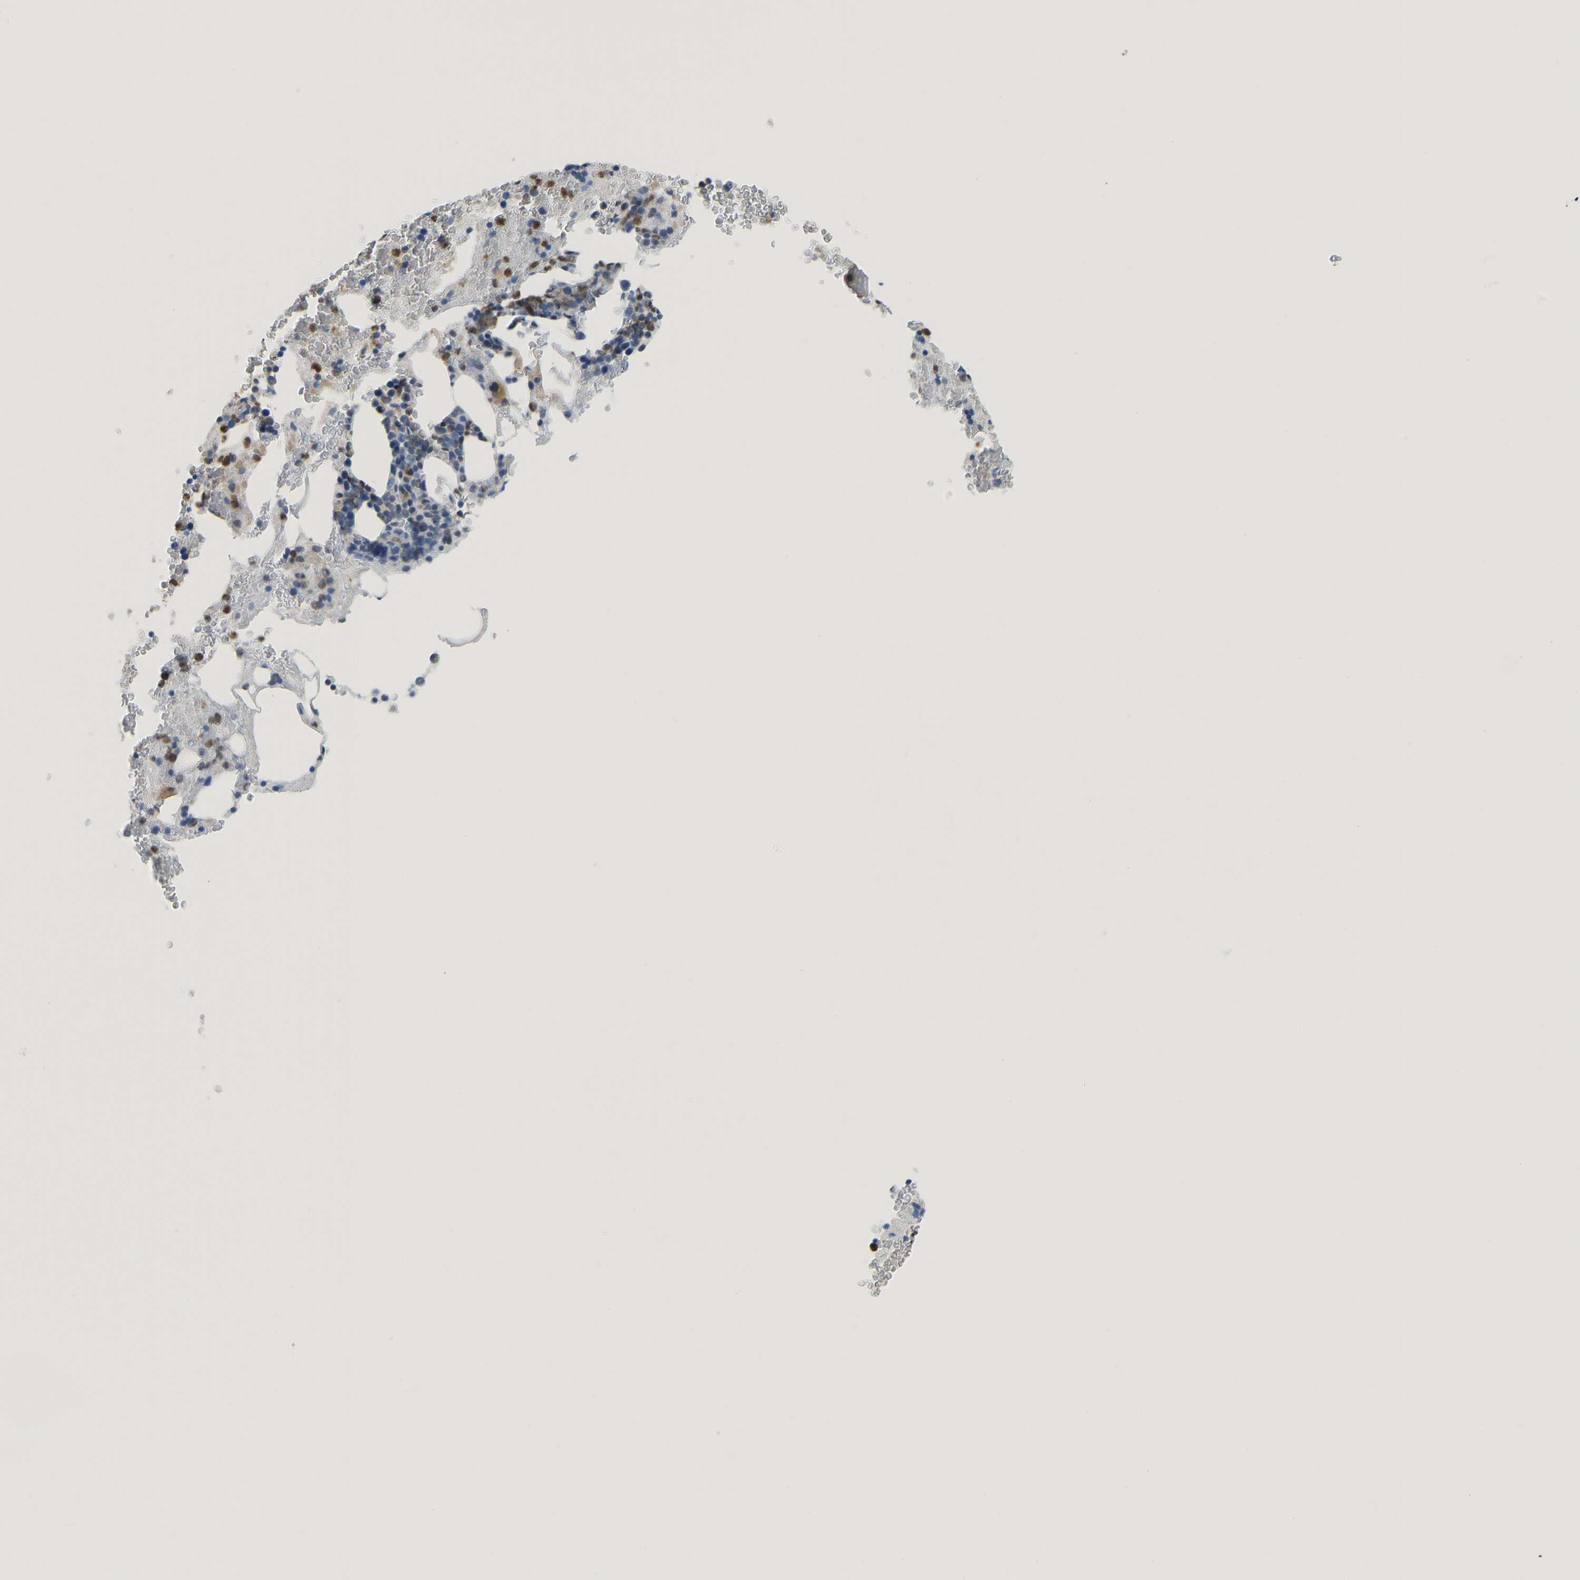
{"staining": {"intensity": "moderate", "quantity": "25%-75%", "location": "cytoplasmic/membranous"}, "tissue": "bone marrow", "cell_type": "Hematopoietic cells", "image_type": "normal", "snomed": [{"axis": "morphology", "description": "Normal tissue, NOS"}, {"axis": "morphology", "description": "Inflammation, NOS"}, {"axis": "topography", "description": "Bone marrow"}], "caption": "IHC image of normal bone marrow: human bone marrow stained using immunohistochemistry demonstrates medium levels of moderate protein expression localized specifically in the cytoplasmic/membranous of hematopoietic cells, appearing as a cytoplasmic/membranous brown color.", "gene": "TXNDC2", "patient": {"sex": "male", "age": 63}}